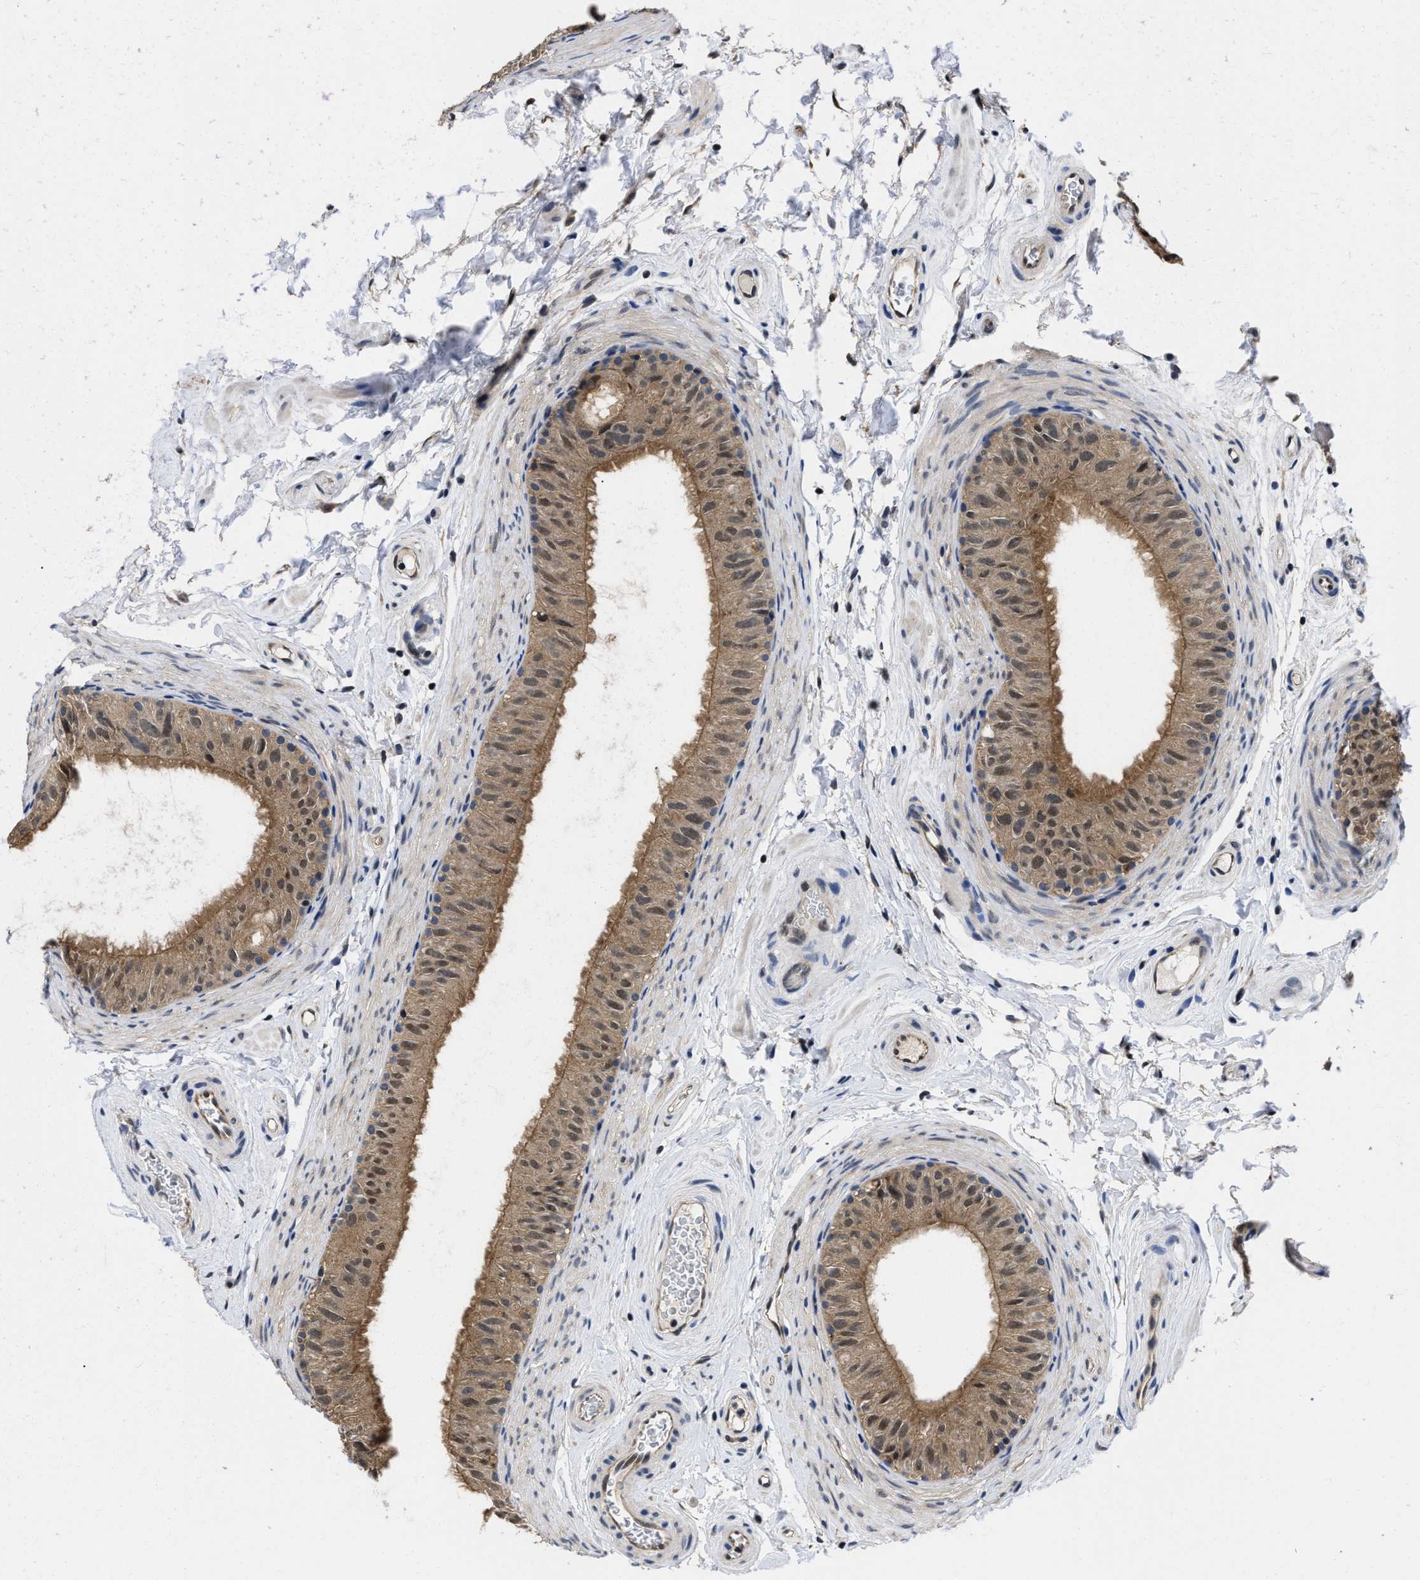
{"staining": {"intensity": "moderate", "quantity": ">75%", "location": "cytoplasmic/membranous,nuclear"}, "tissue": "epididymis", "cell_type": "Glandular cells", "image_type": "normal", "snomed": [{"axis": "morphology", "description": "Normal tissue, NOS"}, {"axis": "topography", "description": "Epididymis"}], "caption": "This is a micrograph of IHC staining of unremarkable epididymis, which shows moderate staining in the cytoplasmic/membranous,nuclear of glandular cells.", "gene": "MCOLN2", "patient": {"sex": "male", "age": 34}}